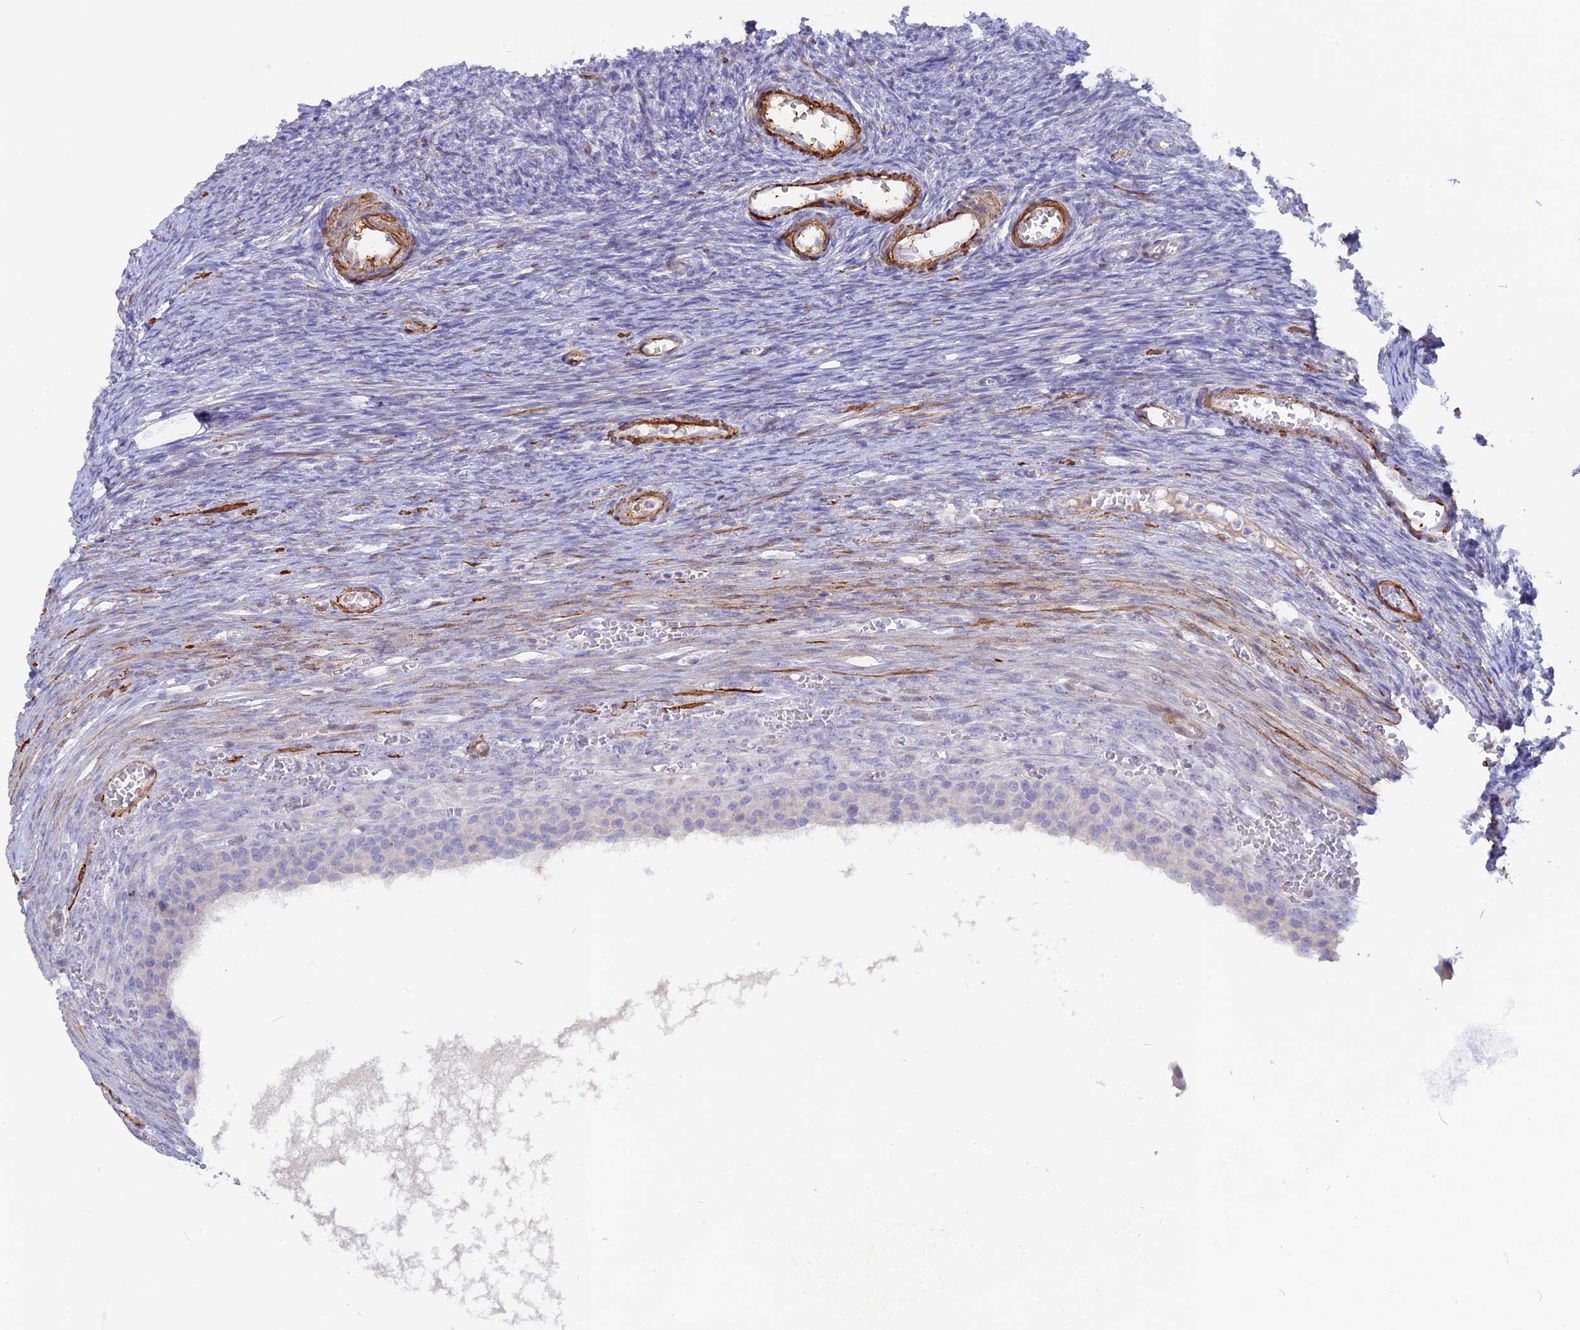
{"staining": {"intensity": "negative", "quantity": "none", "location": "none"}, "tissue": "ovary", "cell_type": "Follicle cells", "image_type": "normal", "snomed": [{"axis": "morphology", "description": "Normal tissue, NOS"}, {"axis": "topography", "description": "Ovary"}], "caption": "IHC image of unremarkable ovary: ovary stained with DAB reveals no significant protein expression in follicle cells. (DAB immunohistochemistry with hematoxylin counter stain).", "gene": "CCDC154", "patient": {"sex": "female", "age": 44}}